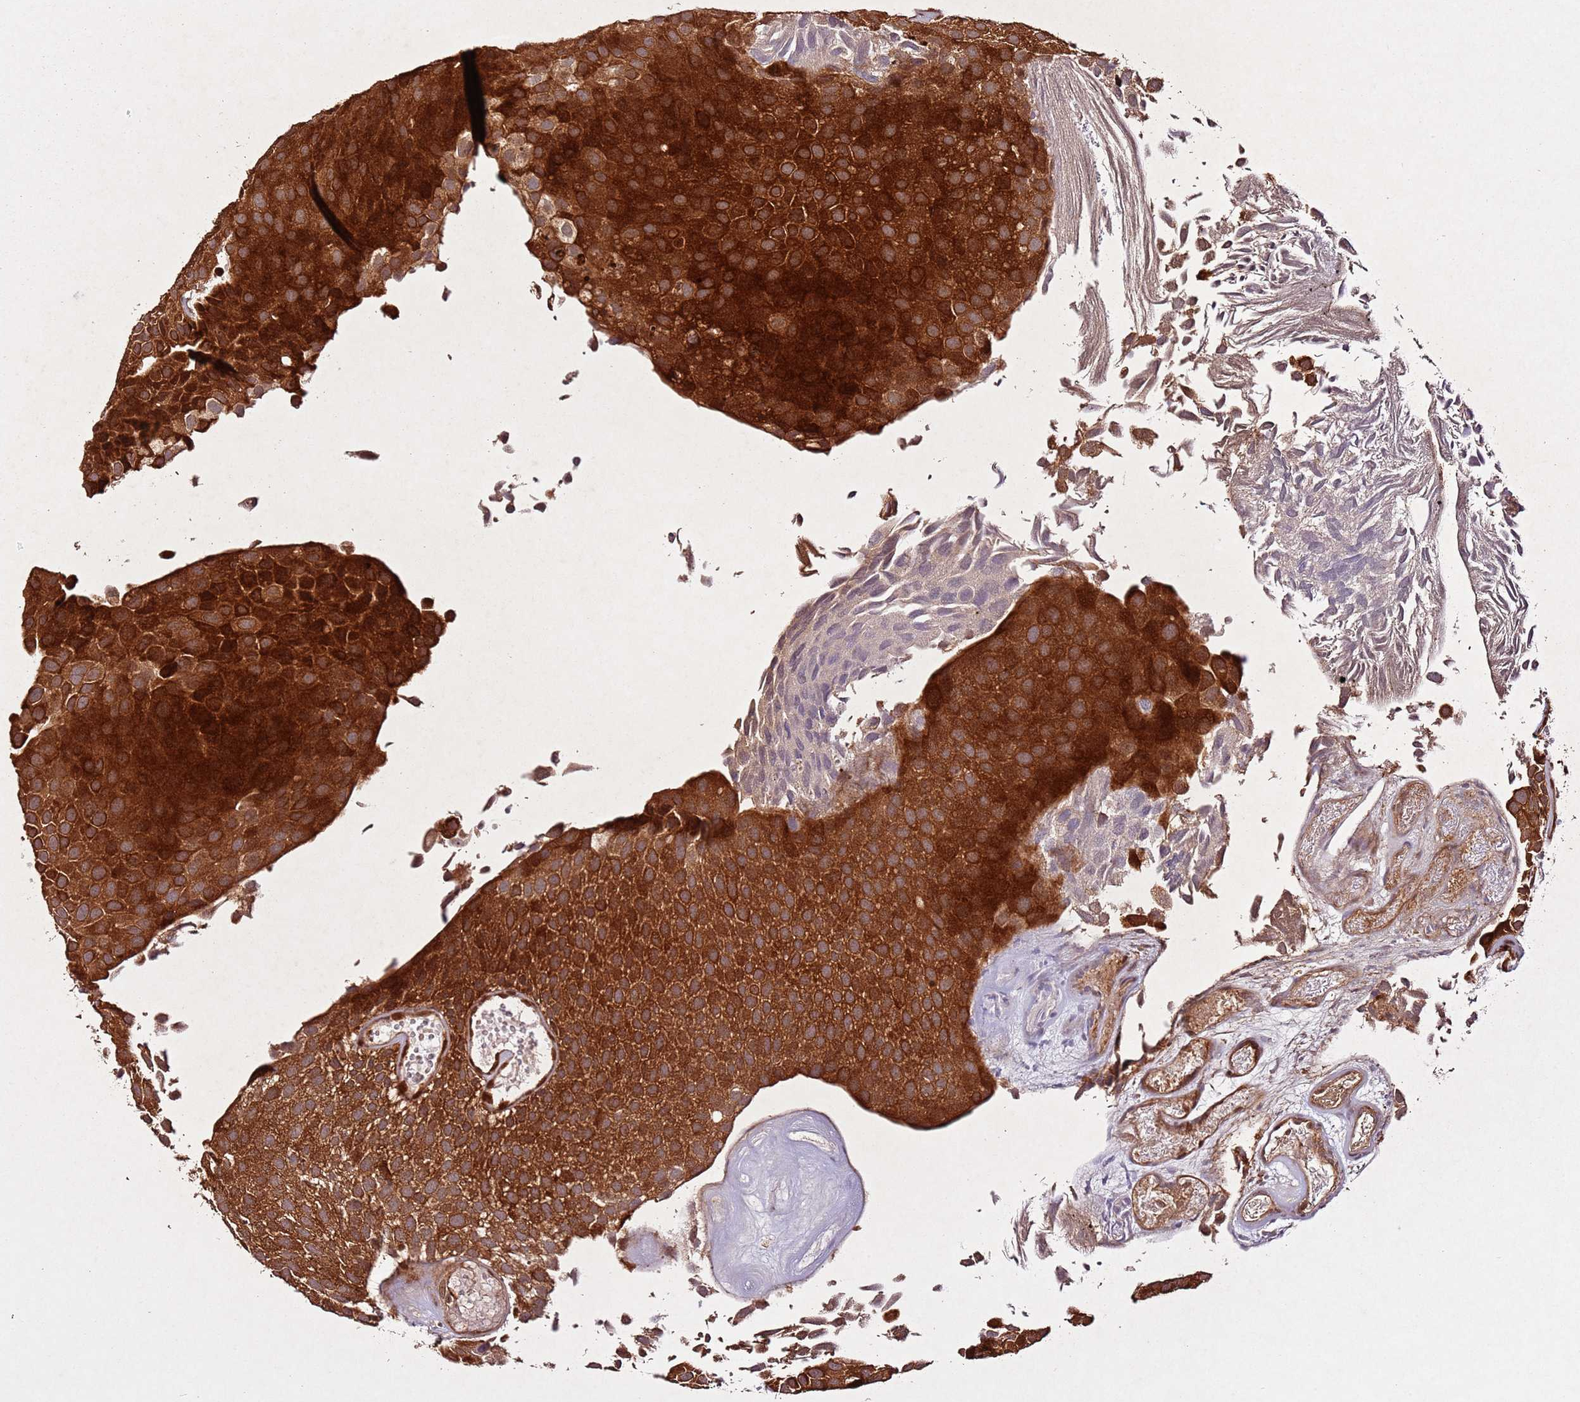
{"staining": {"intensity": "strong", "quantity": ">75%", "location": "cytoplasmic/membranous"}, "tissue": "urothelial cancer", "cell_type": "Tumor cells", "image_type": "cancer", "snomed": [{"axis": "morphology", "description": "Urothelial carcinoma, Low grade"}, {"axis": "topography", "description": "Urinary bladder"}], "caption": "There is high levels of strong cytoplasmic/membranous staining in tumor cells of urothelial cancer, as demonstrated by immunohistochemical staining (brown color).", "gene": "PTMA", "patient": {"sex": "male", "age": 89}}